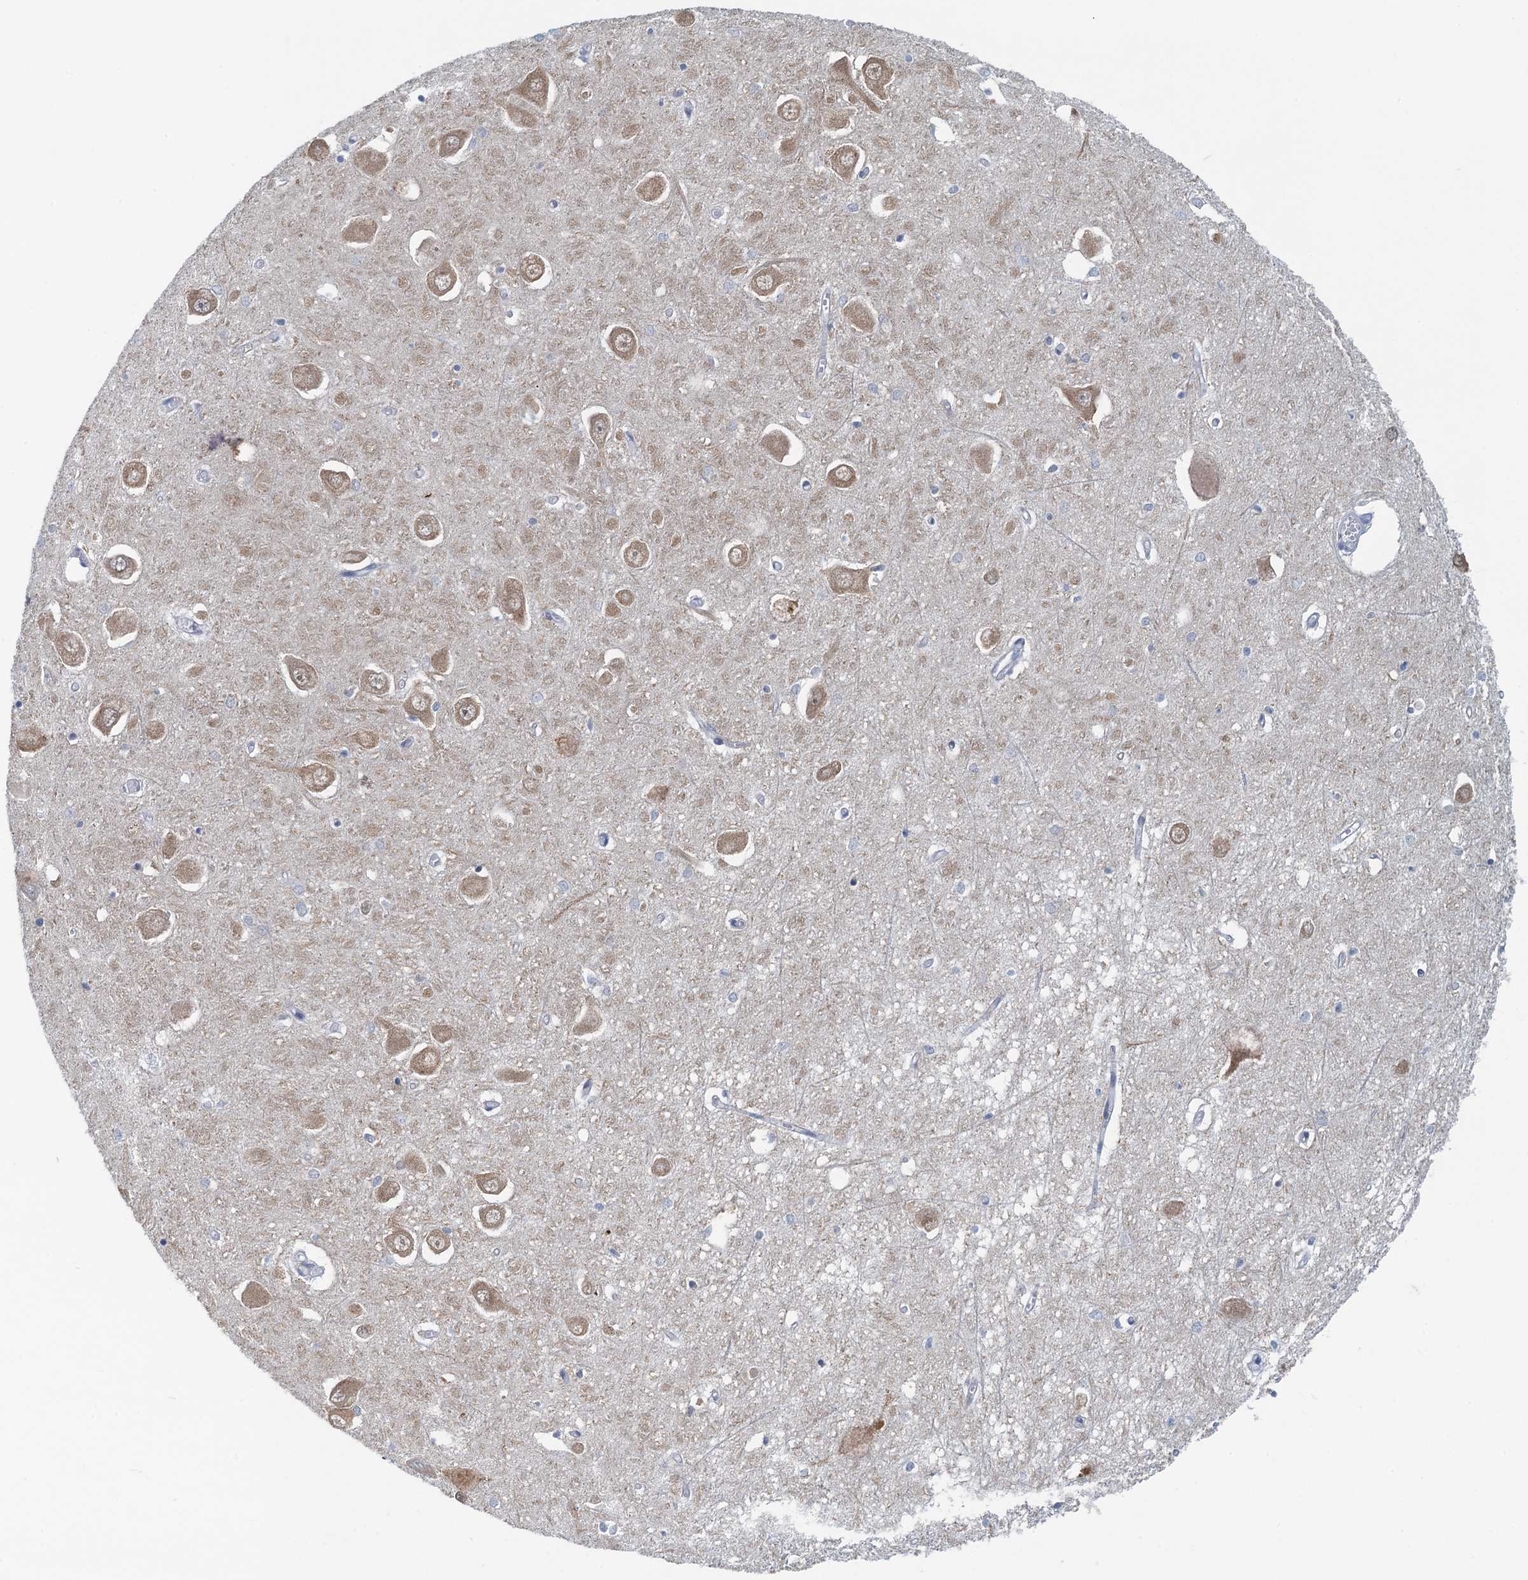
{"staining": {"intensity": "negative", "quantity": "none", "location": "none"}, "tissue": "hippocampus", "cell_type": "Glial cells", "image_type": "normal", "snomed": [{"axis": "morphology", "description": "Normal tissue, NOS"}, {"axis": "topography", "description": "Hippocampus"}], "caption": "An image of hippocampus stained for a protein reveals no brown staining in glial cells.", "gene": "MYDGF", "patient": {"sex": "male", "age": 70}}